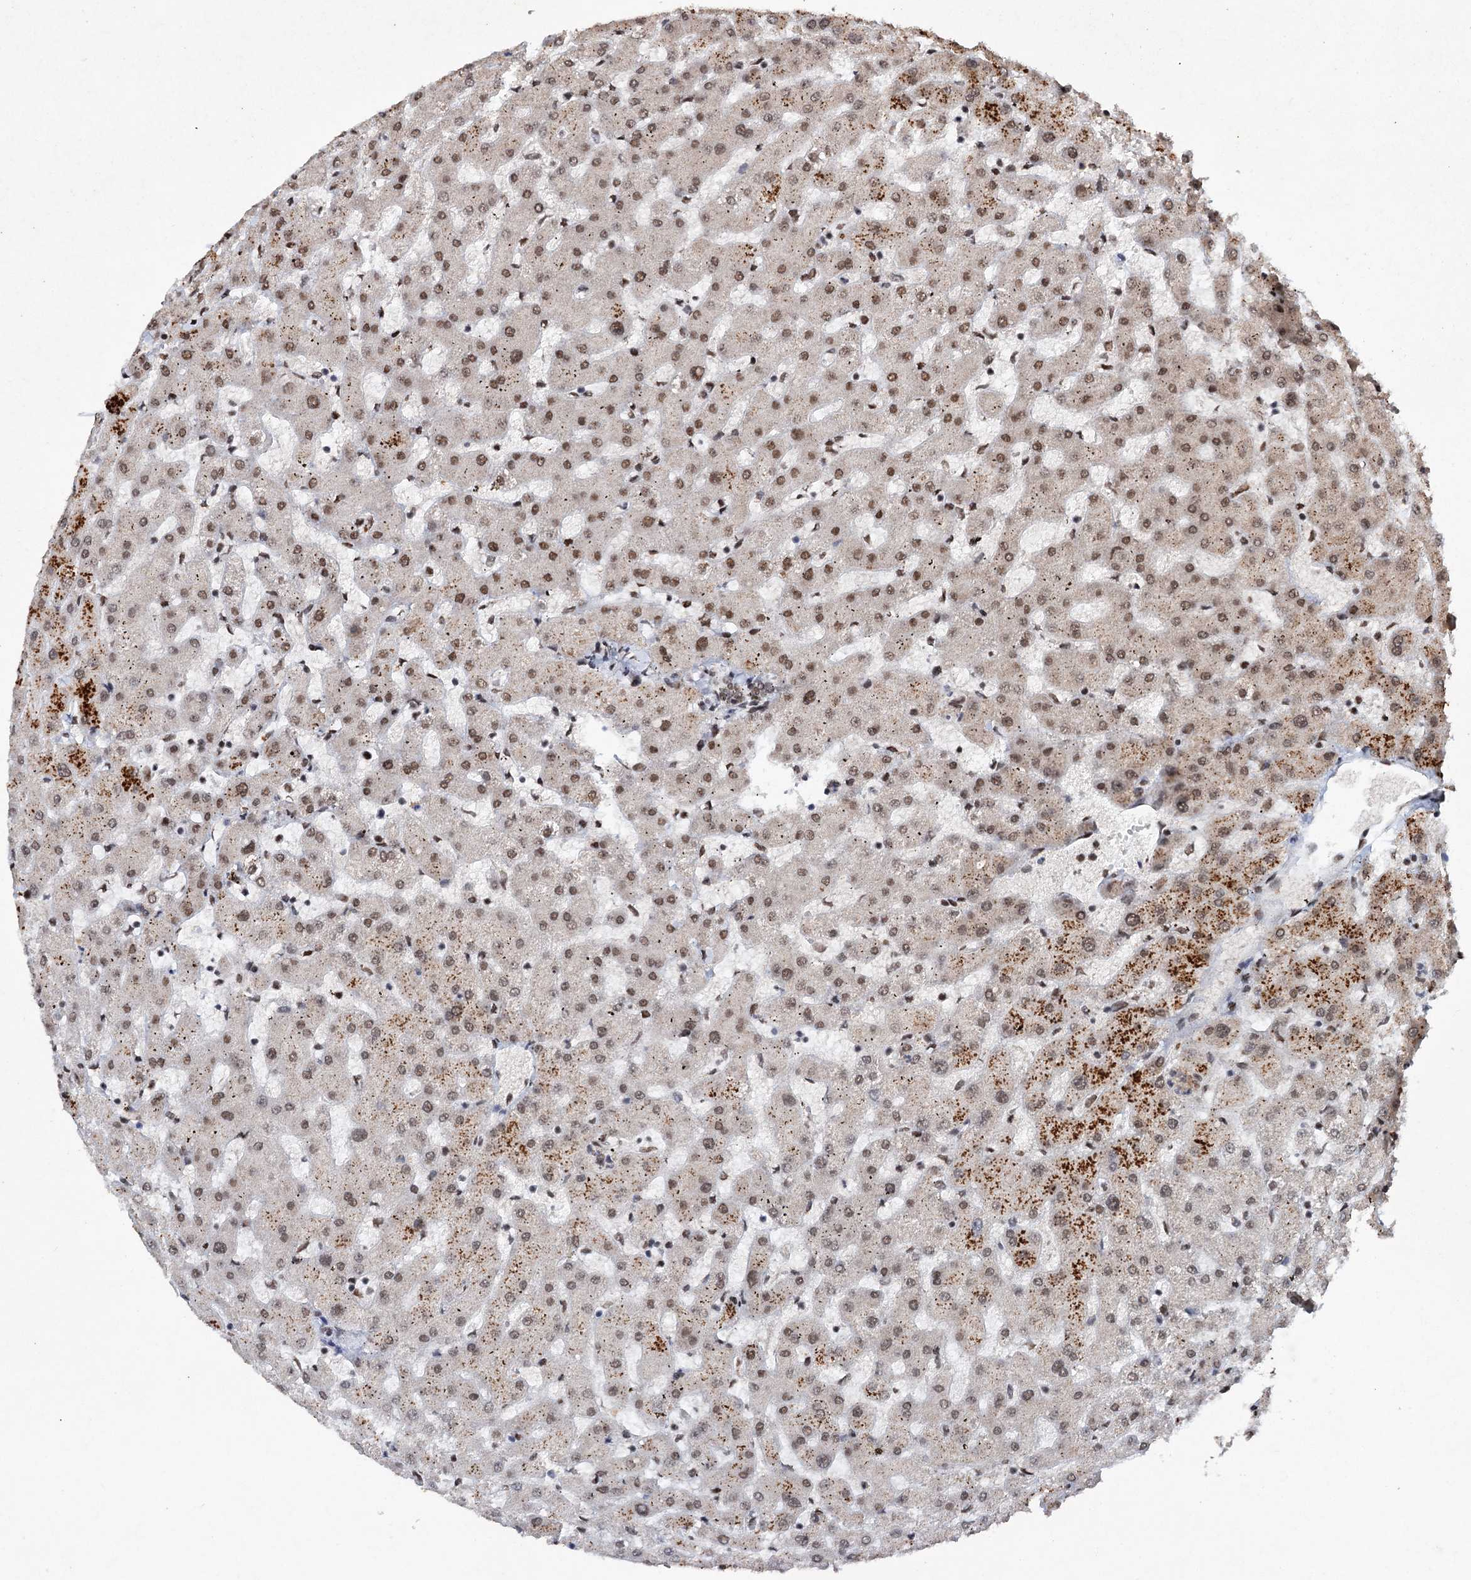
{"staining": {"intensity": "weak", "quantity": ">75%", "location": "nuclear"}, "tissue": "liver", "cell_type": "Cholangiocytes", "image_type": "normal", "snomed": [{"axis": "morphology", "description": "Normal tissue, NOS"}, {"axis": "topography", "description": "Liver"}], "caption": "Unremarkable liver shows weak nuclear positivity in approximately >75% of cholangiocytes, visualized by immunohistochemistry.", "gene": "MATR3", "patient": {"sex": "female", "age": 63}}